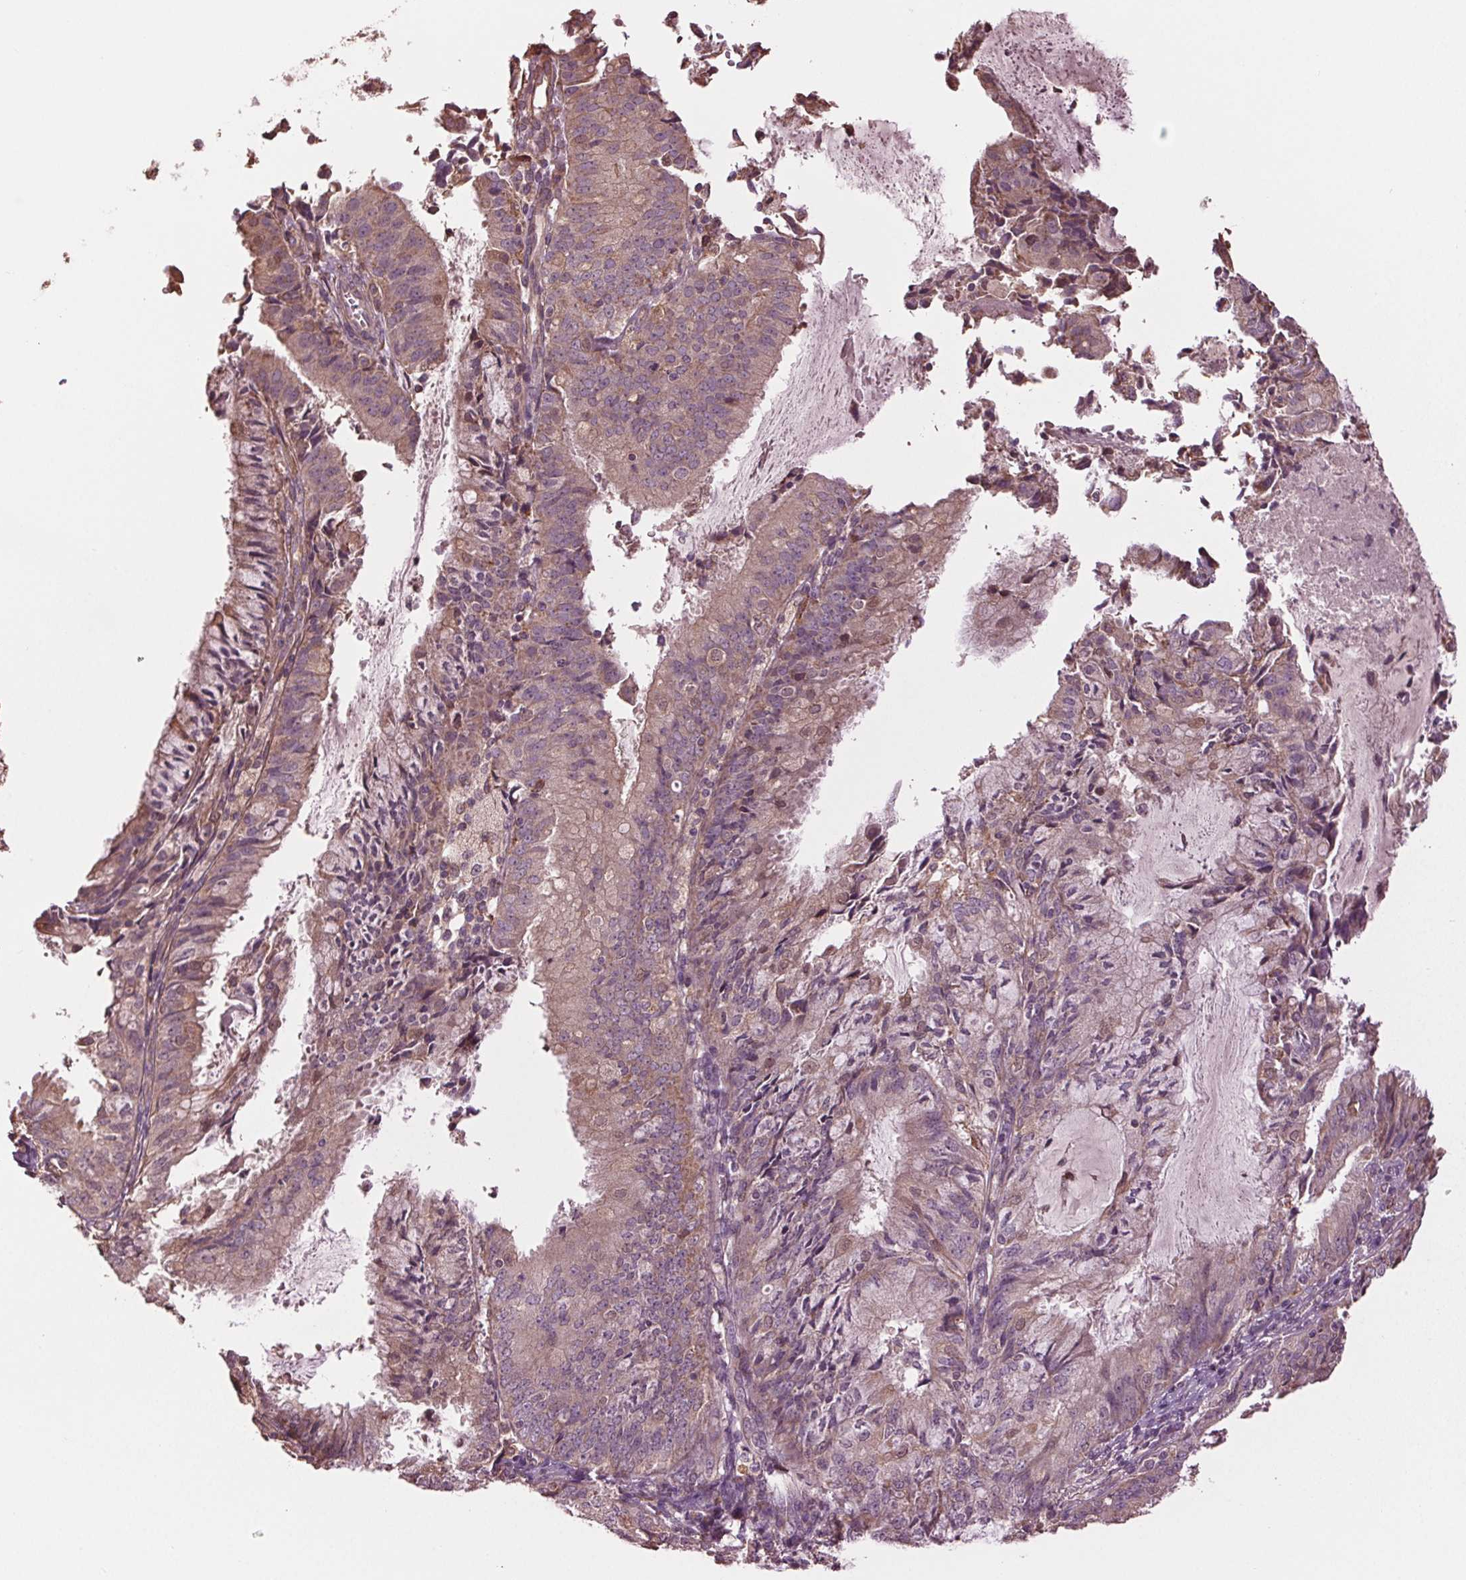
{"staining": {"intensity": "moderate", "quantity": "25%-75%", "location": "cytoplasmic/membranous"}, "tissue": "endometrial cancer", "cell_type": "Tumor cells", "image_type": "cancer", "snomed": [{"axis": "morphology", "description": "Adenocarcinoma, NOS"}, {"axis": "topography", "description": "Endometrium"}], "caption": "An immunohistochemistry photomicrograph of tumor tissue is shown. Protein staining in brown highlights moderate cytoplasmic/membranous positivity in endometrial adenocarcinoma within tumor cells.", "gene": "RNPEP", "patient": {"sex": "female", "age": 57}}